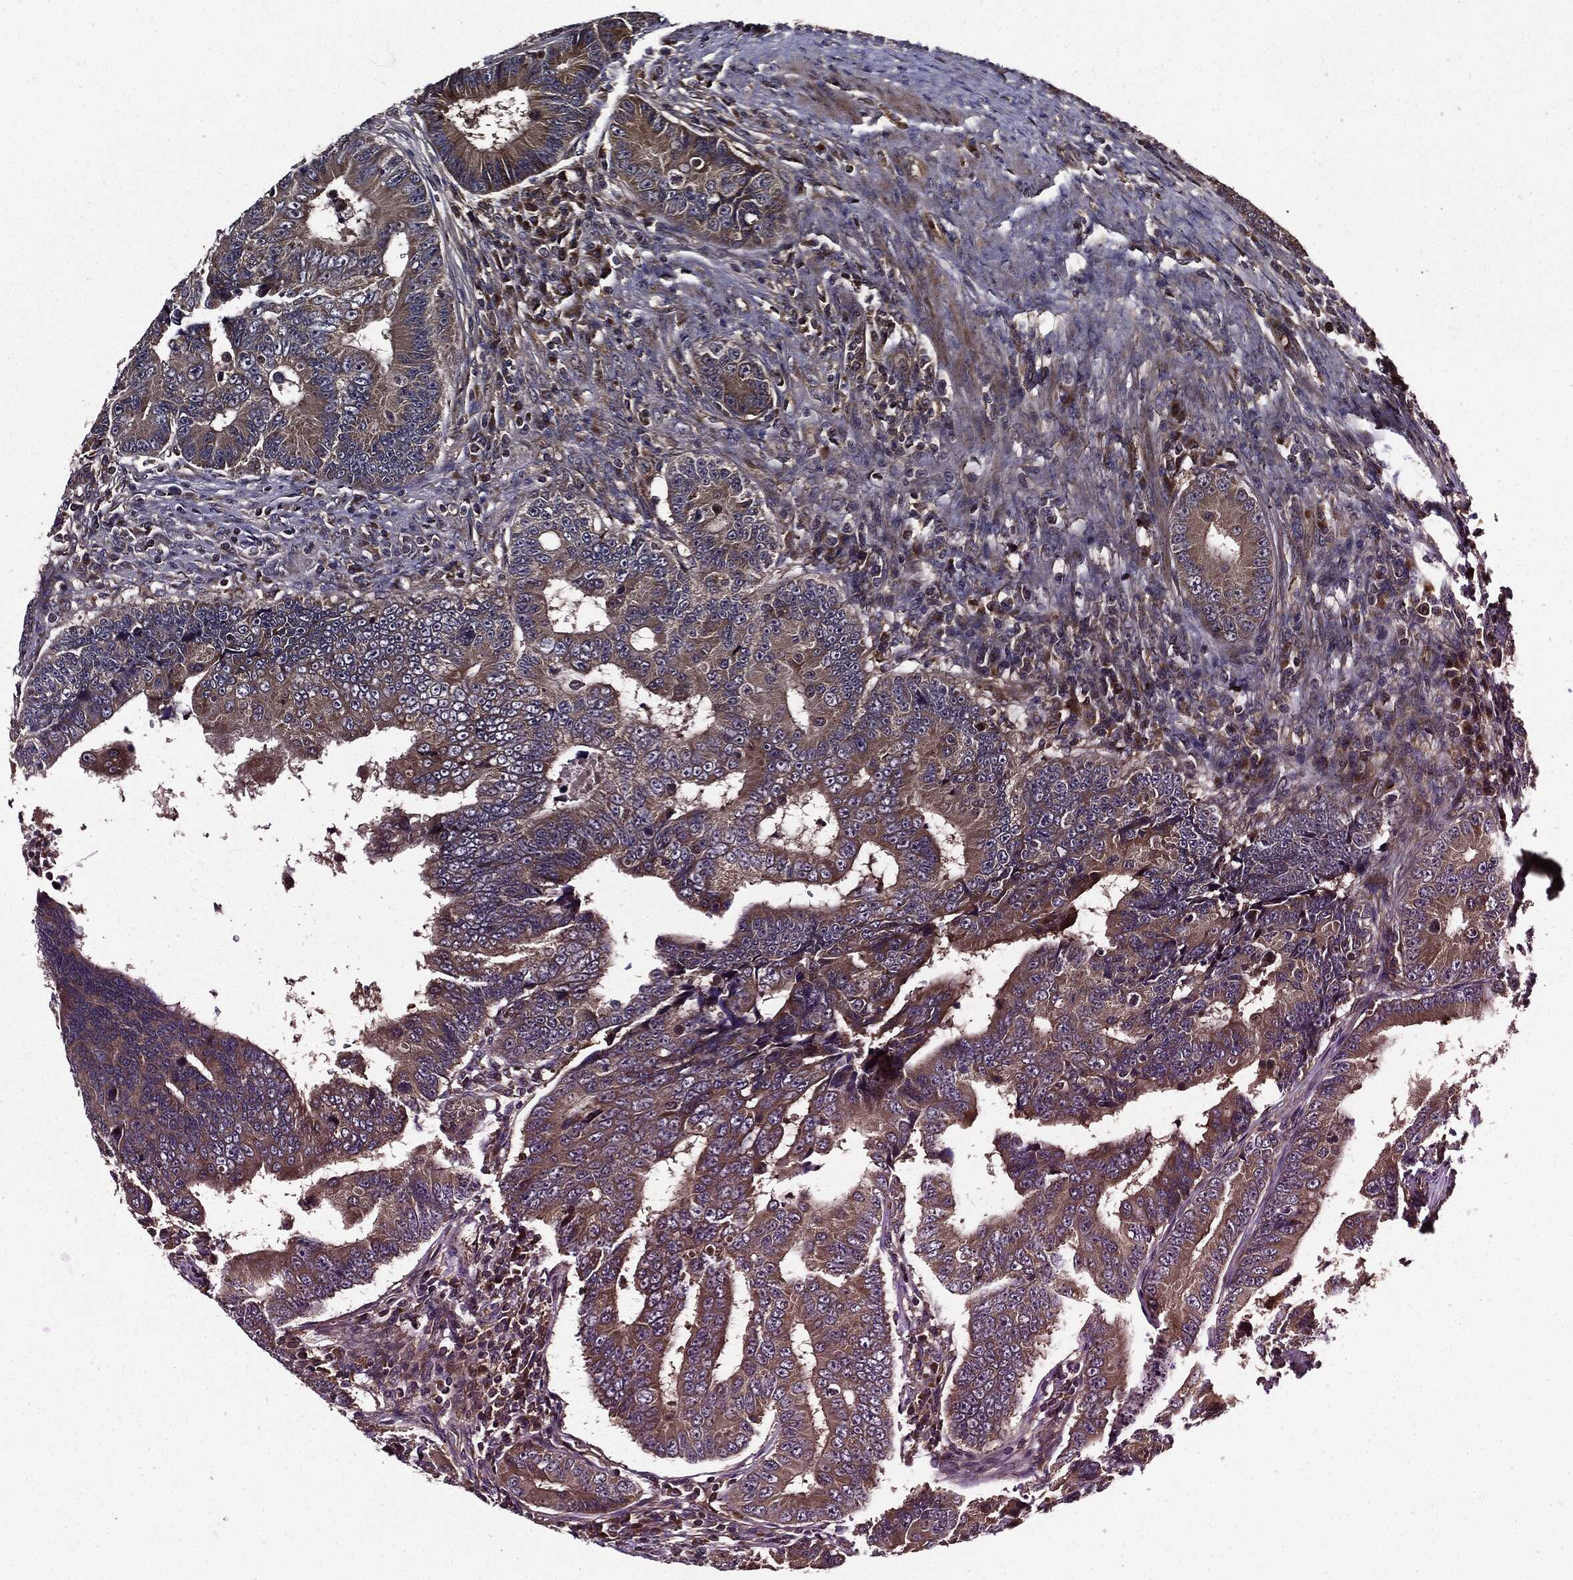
{"staining": {"intensity": "moderate", "quantity": "25%-75%", "location": "cytoplasmic/membranous"}, "tissue": "colorectal cancer", "cell_type": "Tumor cells", "image_type": "cancer", "snomed": [{"axis": "morphology", "description": "Adenocarcinoma, NOS"}, {"axis": "topography", "description": "Colon"}], "caption": "A micrograph showing moderate cytoplasmic/membranous expression in approximately 25%-75% of tumor cells in colorectal cancer, as visualized by brown immunohistochemical staining.", "gene": "HTT", "patient": {"sex": "female", "age": 72}}